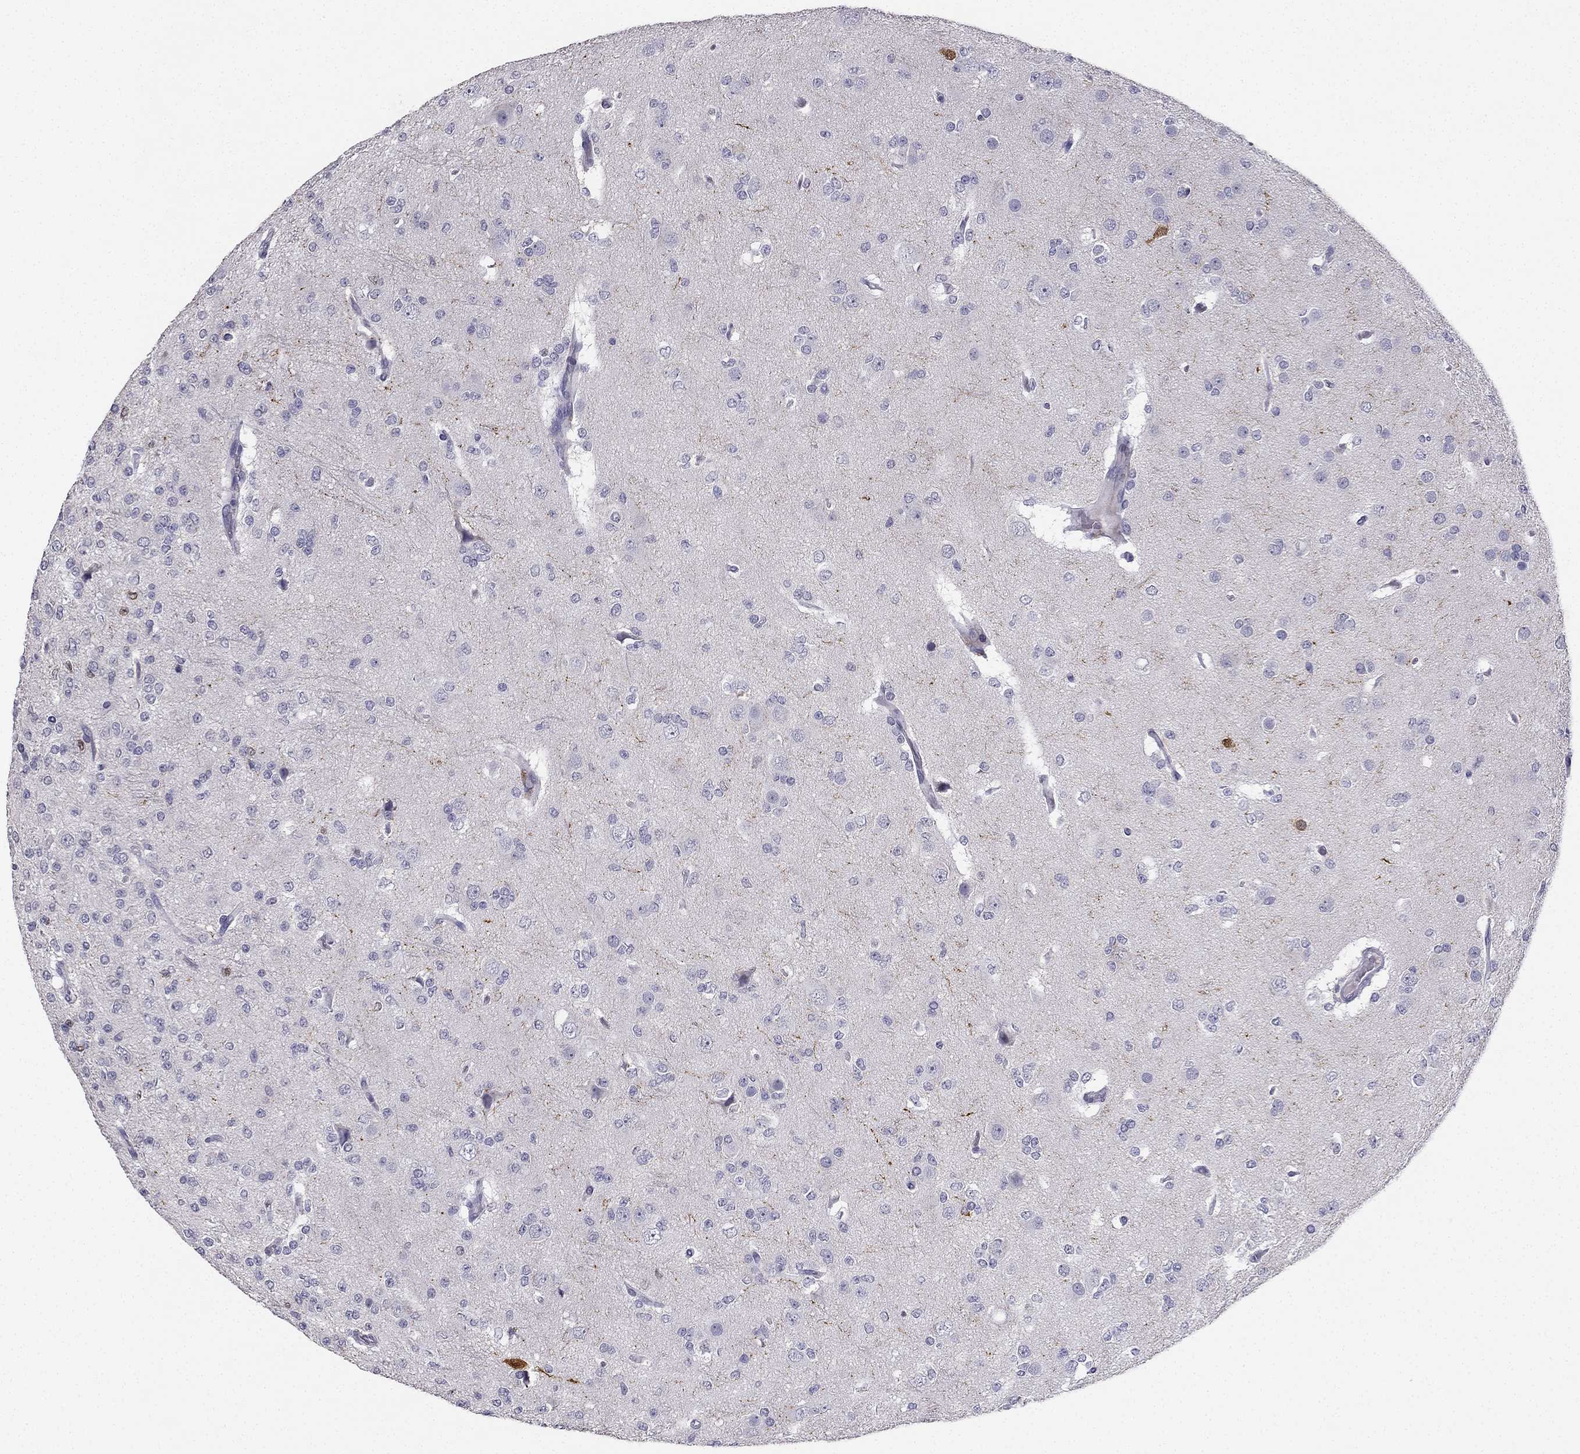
{"staining": {"intensity": "negative", "quantity": "none", "location": "none"}, "tissue": "glioma", "cell_type": "Tumor cells", "image_type": "cancer", "snomed": [{"axis": "morphology", "description": "Glioma, malignant, Low grade"}, {"axis": "topography", "description": "Brain"}], "caption": "DAB immunohistochemical staining of human low-grade glioma (malignant) reveals no significant expression in tumor cells.", "gene": "CALB2", "patient": {"sex": "male", "age": 27}}